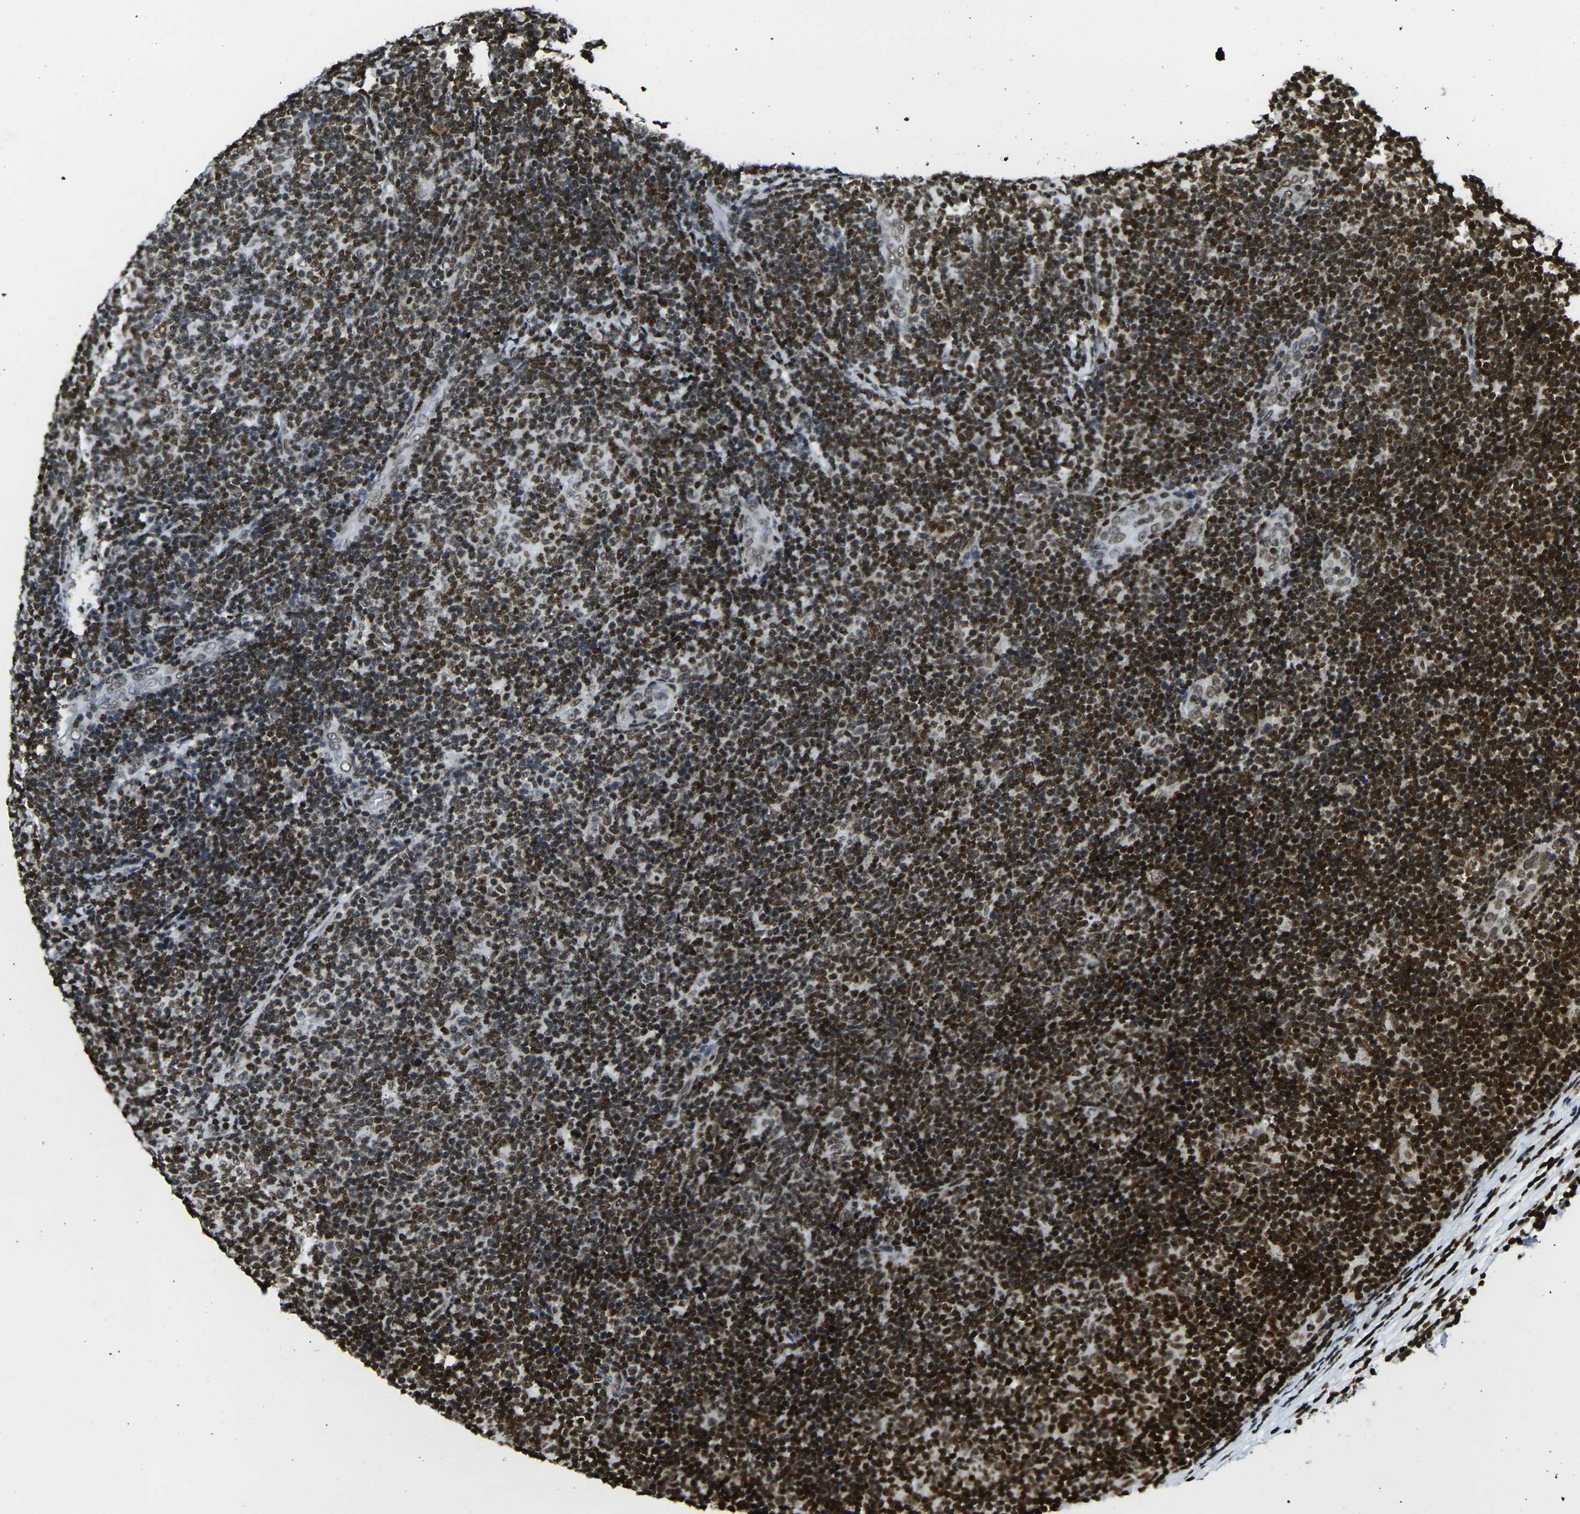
{"staining": {"intensity": "strong", "quantity": ">75%", "location": "nuclear"}, "tissue": "lymphoma", "cell_type": "Tumor cells", "image_type": "cancer", "snomed": [{"axis": "morphology", "description": "Malignant lymphoma, non-Hodgkin's type, Low grade"}, {"axis": "topography", "description": "Lymph node"}], "caption": "High-power microscopy captured an immunohistochemistry image of malignant lymphoma, non-Hodgkin's type (low-grade), revealing strong nuclear expression in about >75% of tumor cells.", "gene": "H2AX", "patient": {"sex": "male", "age": 83}}